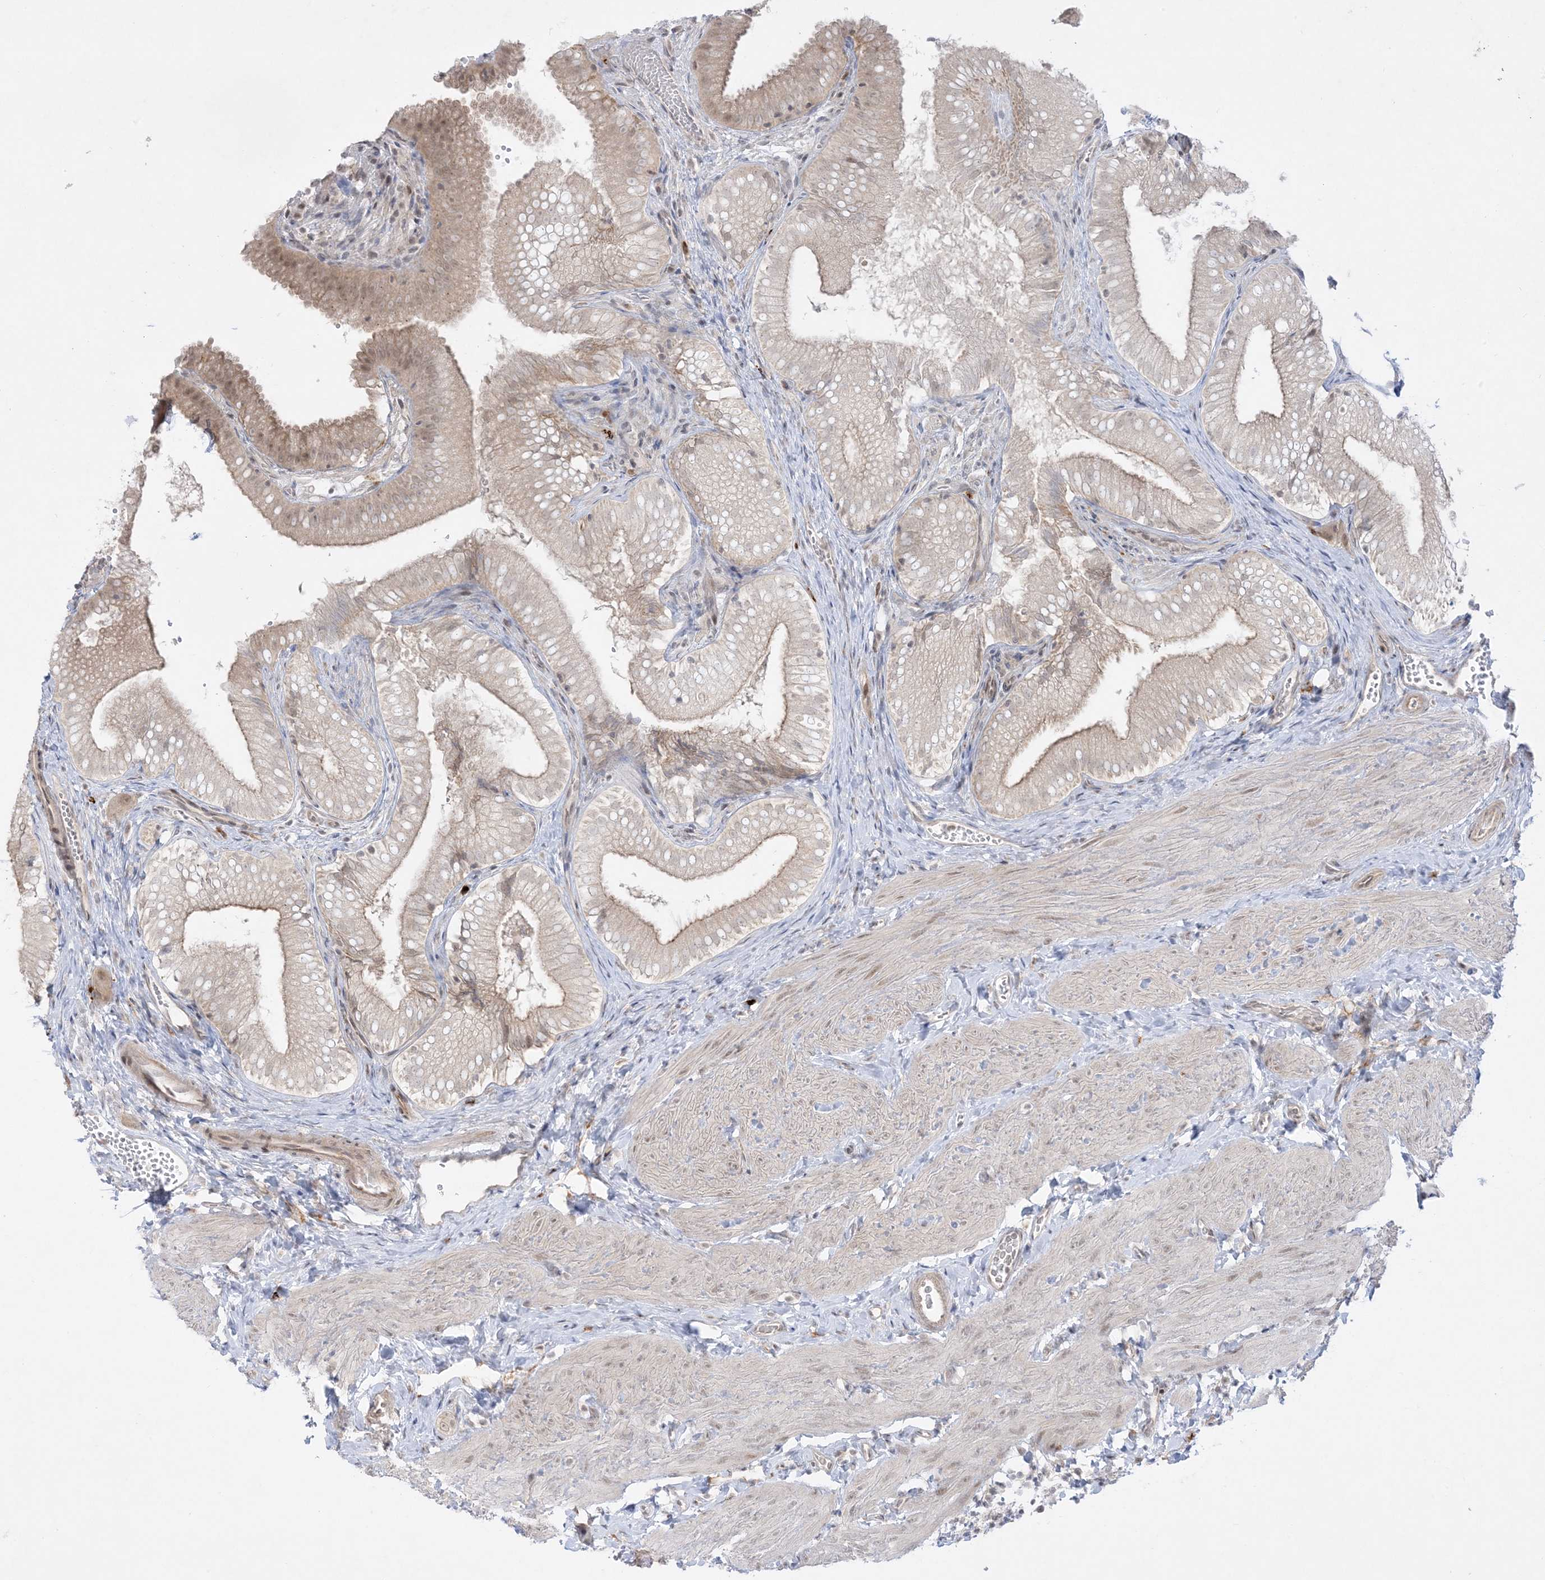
{"staining": {"intensity": "moderate", "quantity": "25%-75%", "location": "cytoplasmic/membranous,nuclear"}, "tissue": "gallbladder", "cell_type": "Glandular cells", "image_type": "normal", "snomed": [{"axis": "morphology", "description": "Normal tissue, NOS"}, {"axis": "topography", "description": "Gallbladder"}], "caption": "Immunohistochemical staining of normal gallbladder exhibits 25%-75% levels of moderate cytoplasmic/membranous,nuclear protein positivity in about 25%-75% of glandular cells. (Stains: DAB (3,3'-diaminobenzidine) in brown, nuclei in blue, Microscopy: brightfield microscopy at high magnification).", "gene": "PTK6", "patient": {"sex": "female", "age": 30}}